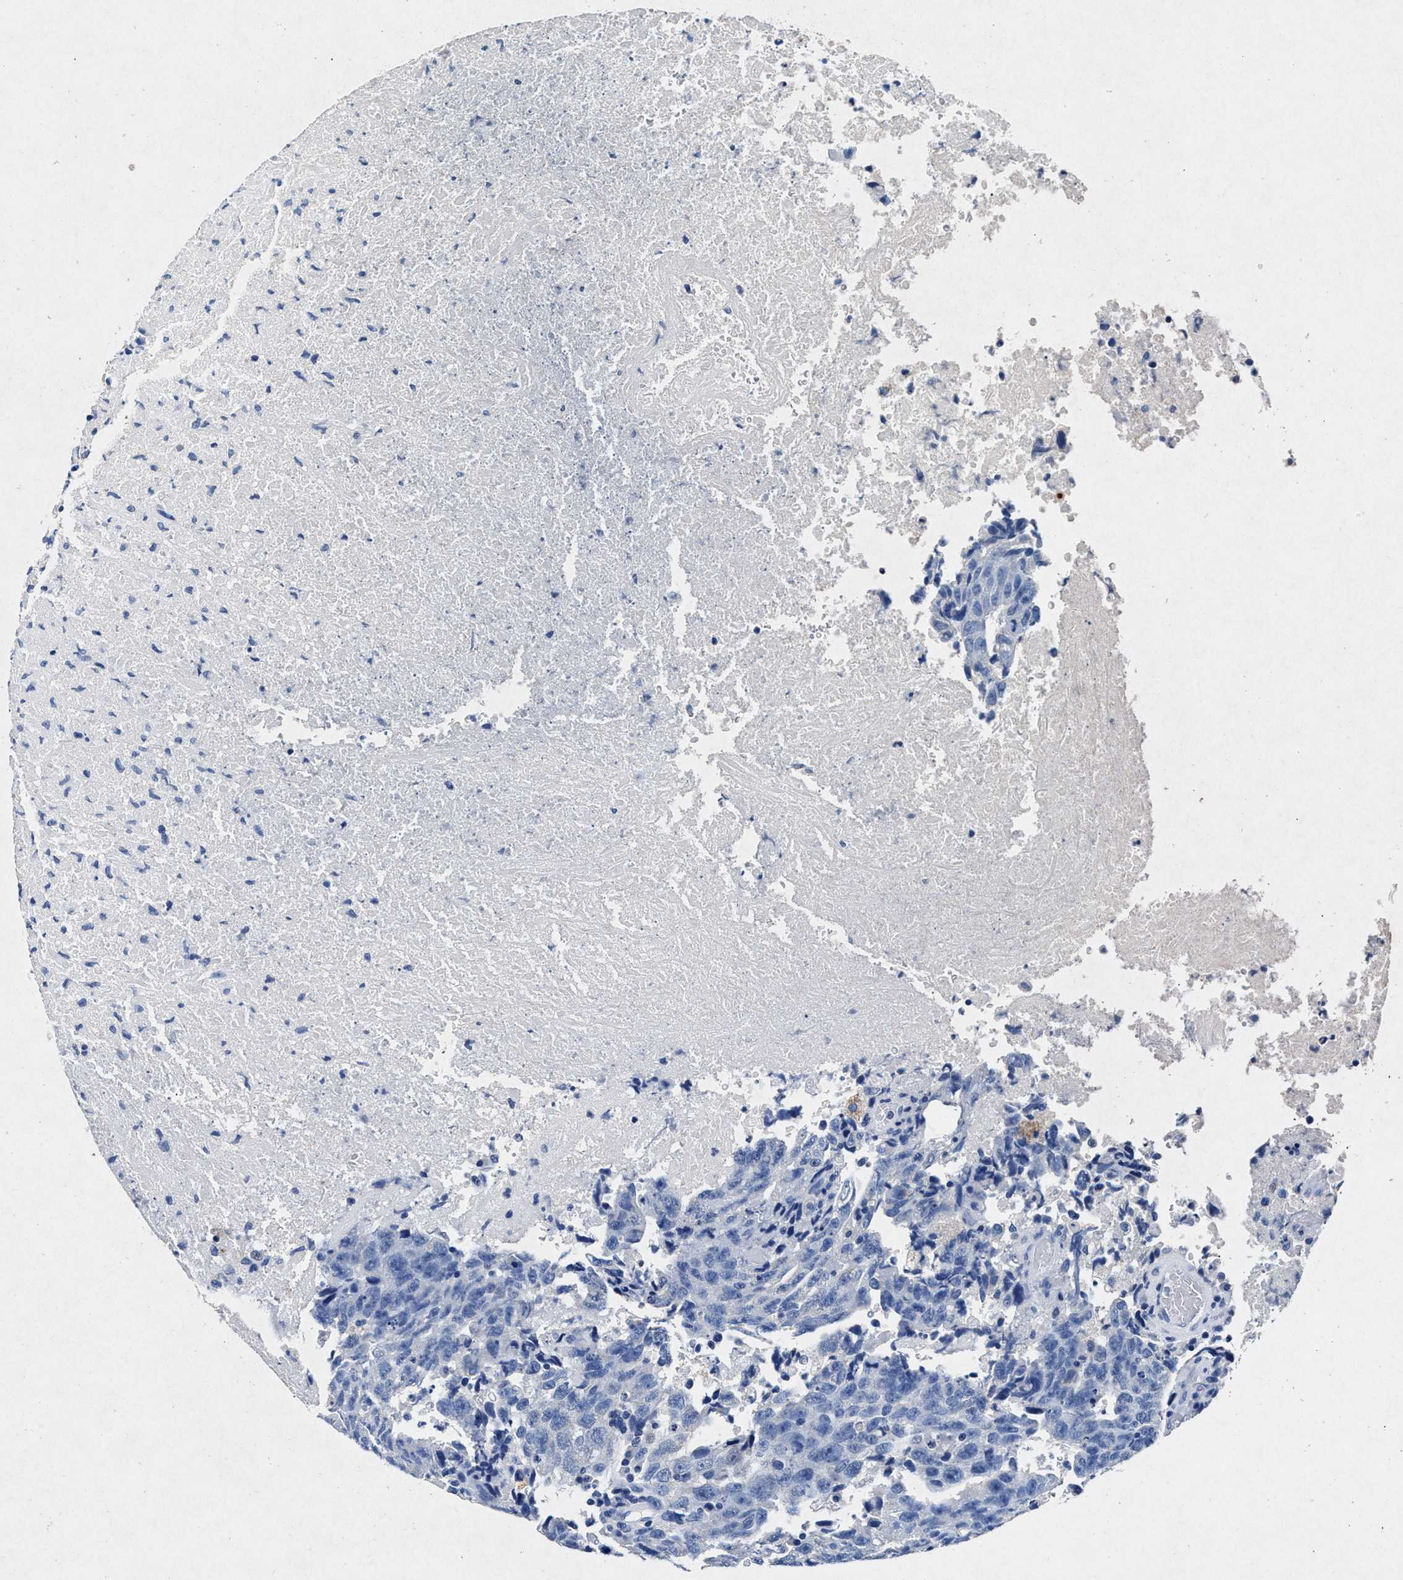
{"staining": {"intensity": "negative", "quantity": "none", "location": "none"}, "tissue": "testis cancer", "cell_type": "Tumor cells", "image_type": "cancer", "snomed": [{"axis": "morphology", "description": "Necrosis, NOS"}, {"axis": "morphology", "description": "Carcinoma, Embryonal, NOS"}, {"axis": "topography", "description": "Testis"}], "caption": "High magnification brightfield microscopy of testis cancer stained with DAB (brown) and counterstained with hematoxylin (blue): tumor cells show no significant positivity.", "gene": "MAP6", "patient": {"sex": "male", "age": 19}}